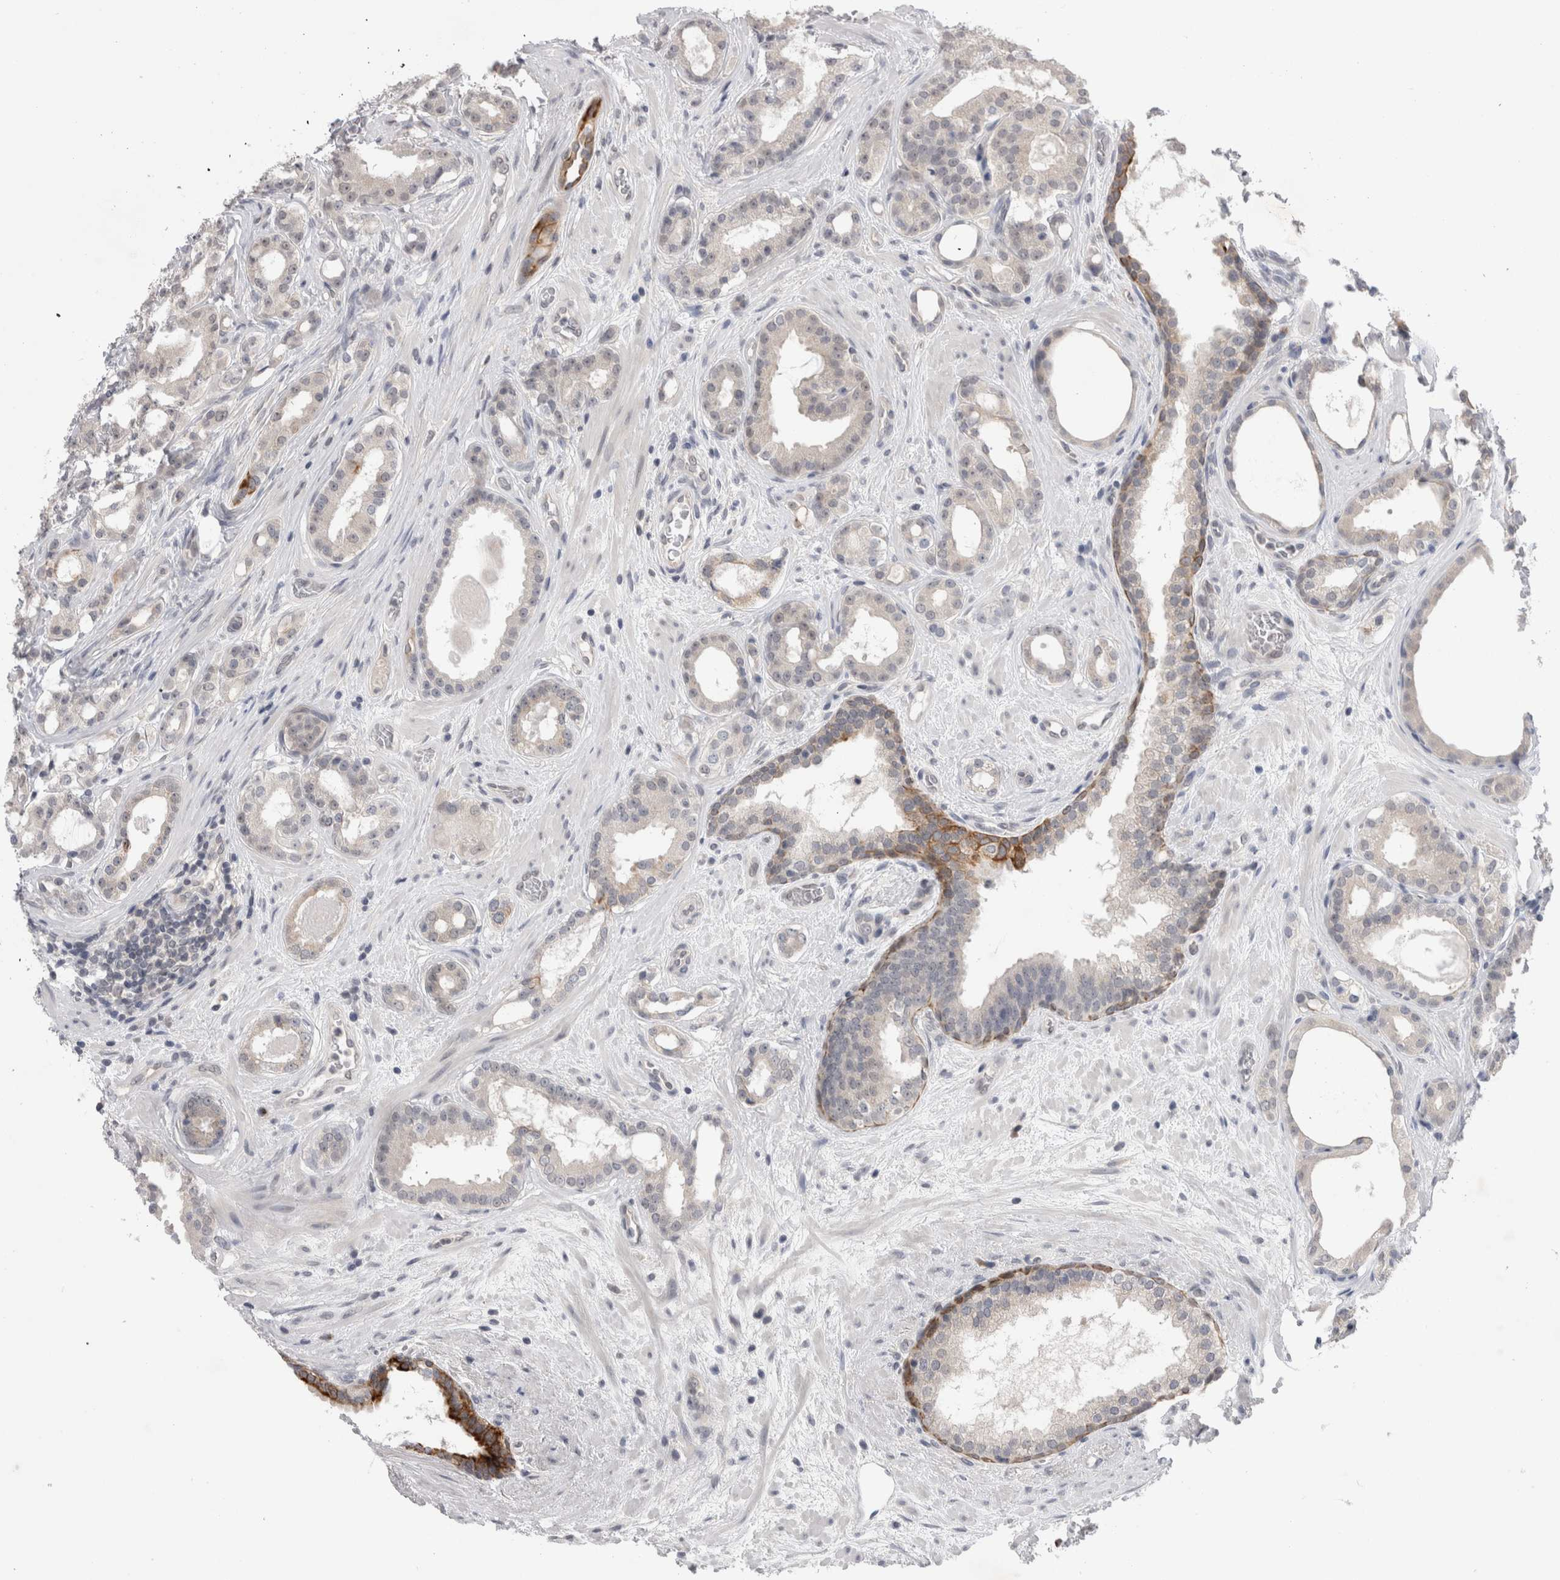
{"staining": {"intensity": "negative", "quantity": "none", "location": "none"}, "tissue": "prostate cancer", "cell_type": "Tumor cells", "image_type": "cancer", "snomed": [{"axis": "morphology", "description": "Adenocarcinoma, High grade"}, {"axis": "topography", "description": "Prostate"}], "caption": "An IHC image of prostate adenocarcinoma (high-grade) is shown. There is no staining in tumor cells of prostate adenocarcinoma (high-grade). (Brightfield microscopy of DAB immunohistochemistry at high magnification).", "gene": "ZNF341", "patient": {"sex": "male", "age": 60}}